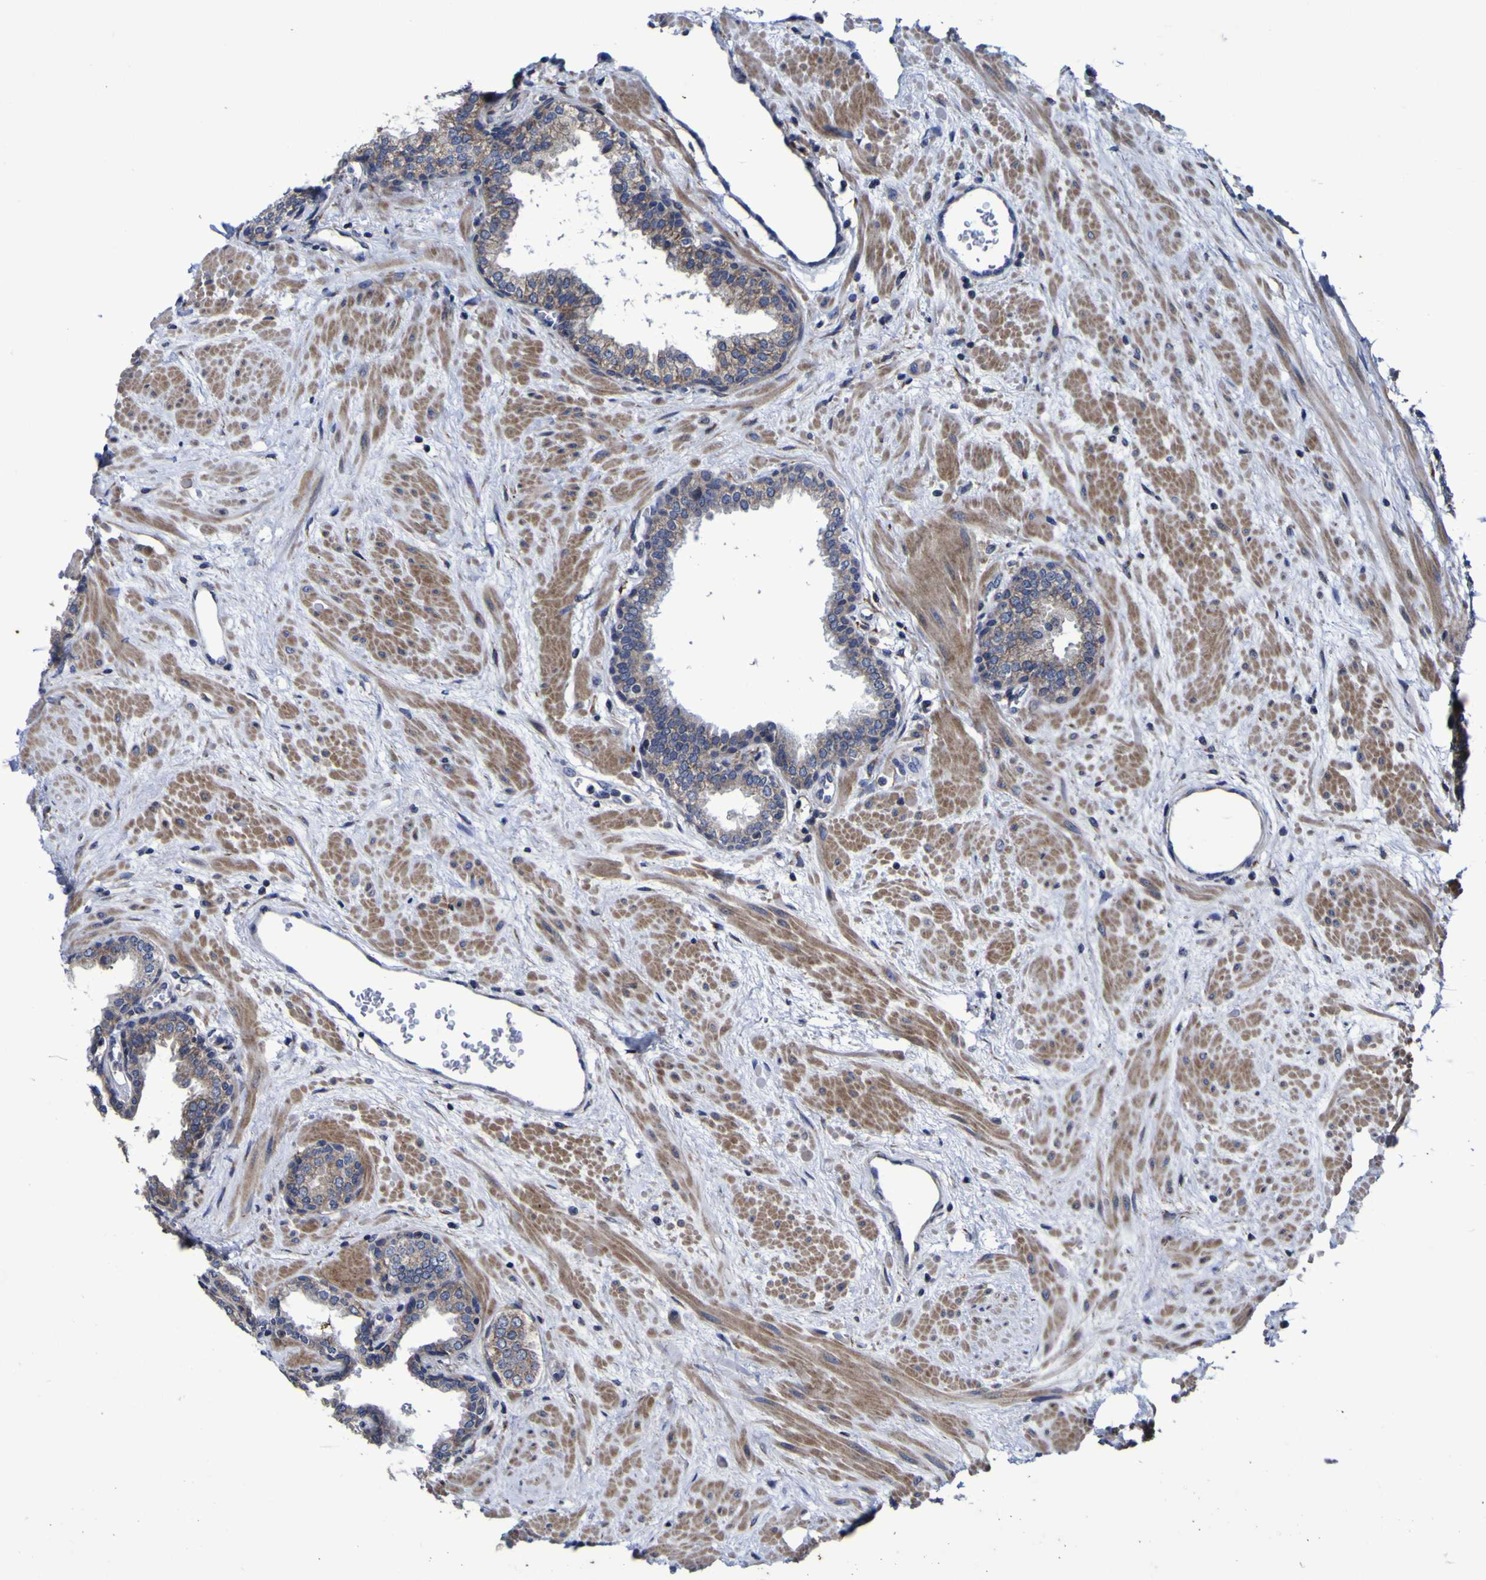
{"staining": {"intensity": "moderate", "quantity": "25%-75%", "location": "cytoplasmic/membranous"}, "tissue": "prostate", "cell_type": "Glandular cells", "image_type": "normal", "snomed": [{"axis": "morphology", "description": "Normal tissue, NOS"}, {"axis": "topography", "description": "Prostate"}], "caption": "DAB (3,3'-diaminobenzidine) immunohistochemical staining of unremarkable human prostate displays moderate cytoplasmic/membranous protein staining in approximately 25%-75% of glandular cells.", "gene": "P3H1", "patient": {"sex": "male", "age": 51}}